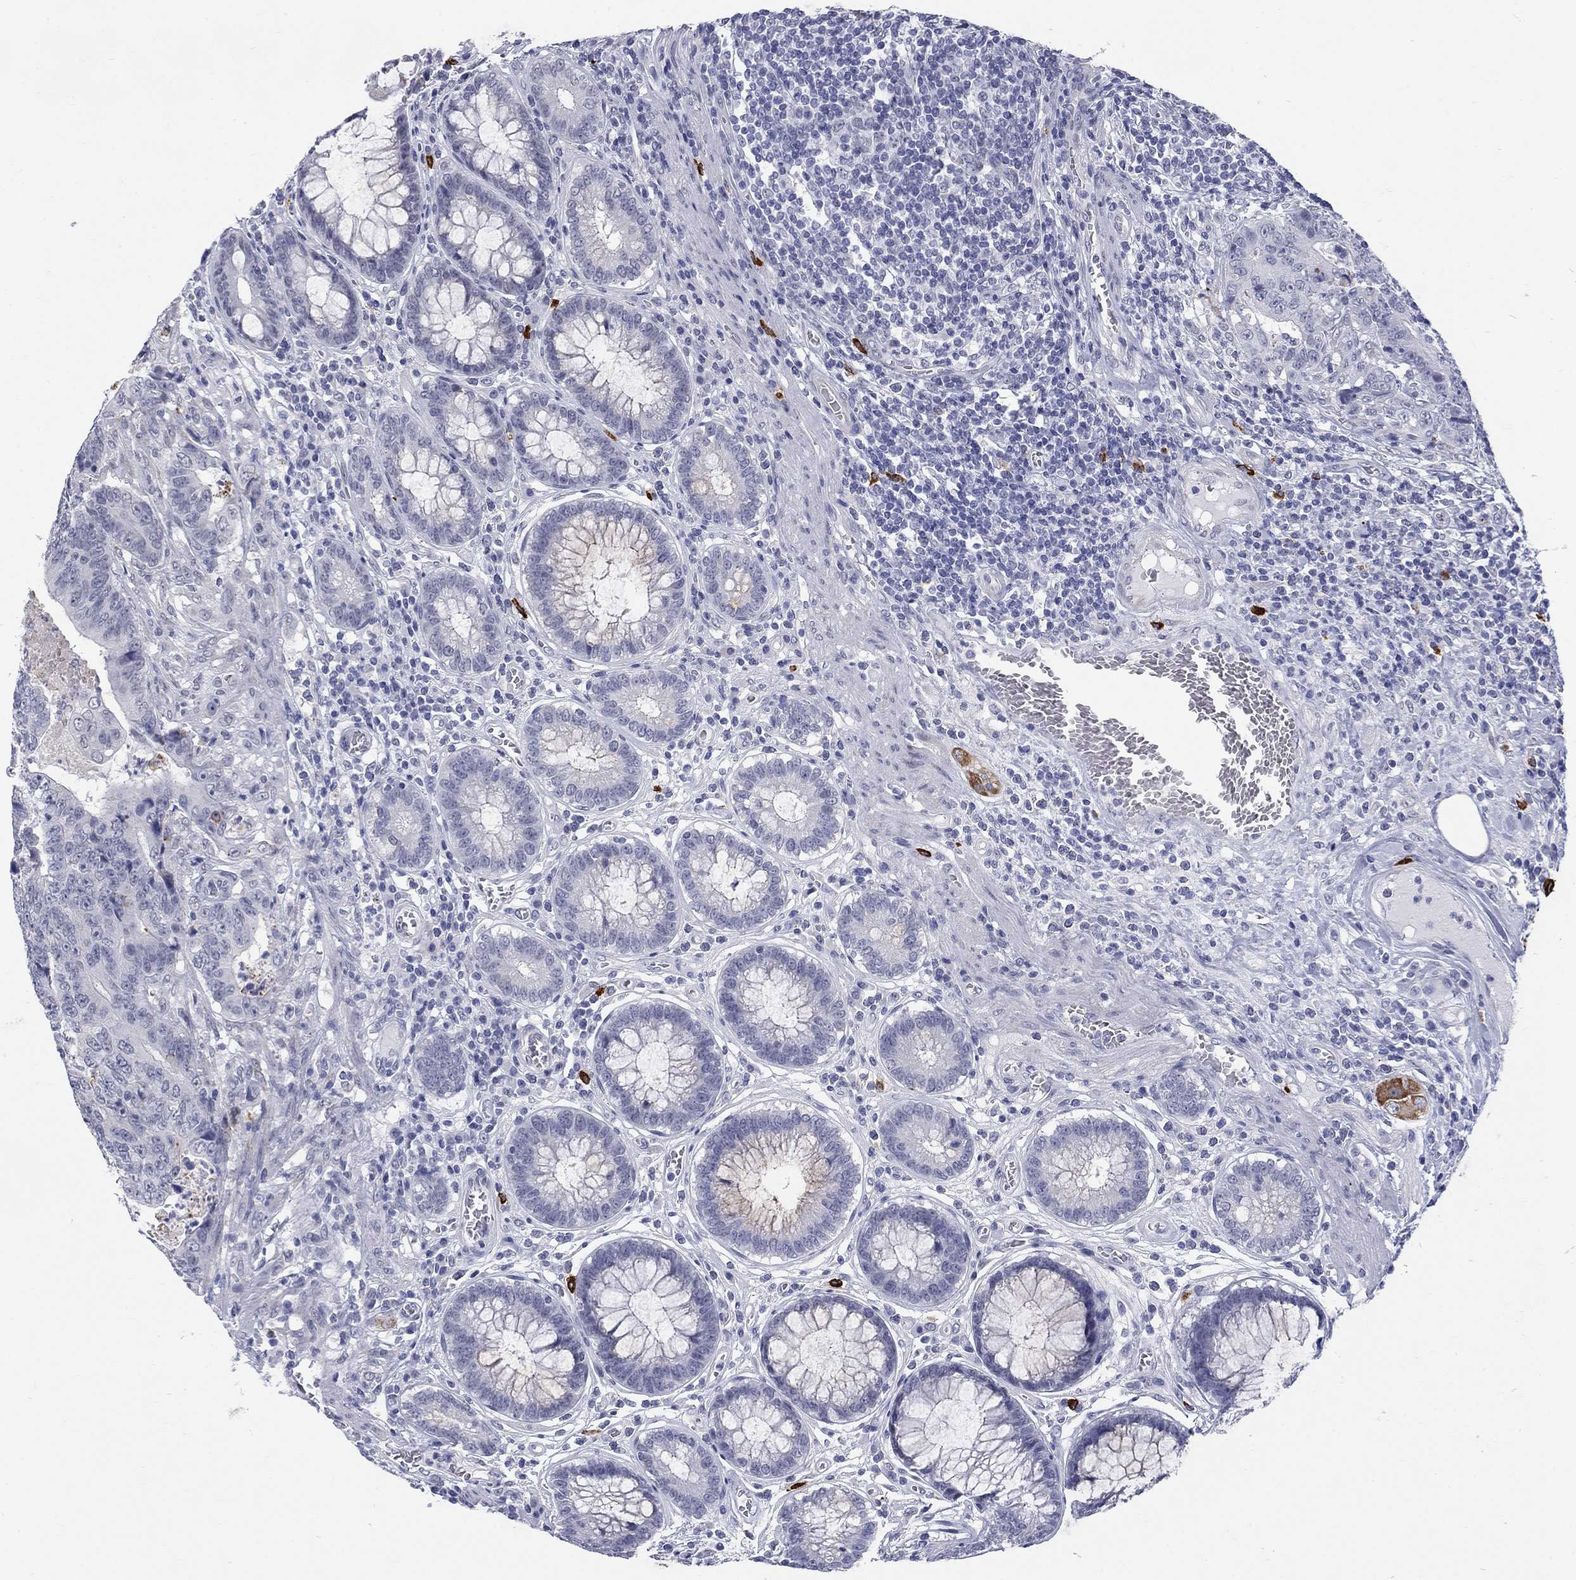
{"staining": {"intensity": "negative", "quantity": "none", "location": "none"}, "tissue": "colorectal cancer", "cell_type": "Tumor cells", "image_type": "cancer", "snomed": [{"axis": "morphology", "description": "Adenocarcinoma, NOS"}, {"axis": "topography", "description": "Colon"}], "caption": "DAB immunohistochemical staining of human colorectal adenocarcinoma shows no significant positivity in tumor cells.", "gene": "ECEL1", "patient": {"sex": "female", "age": 48}}